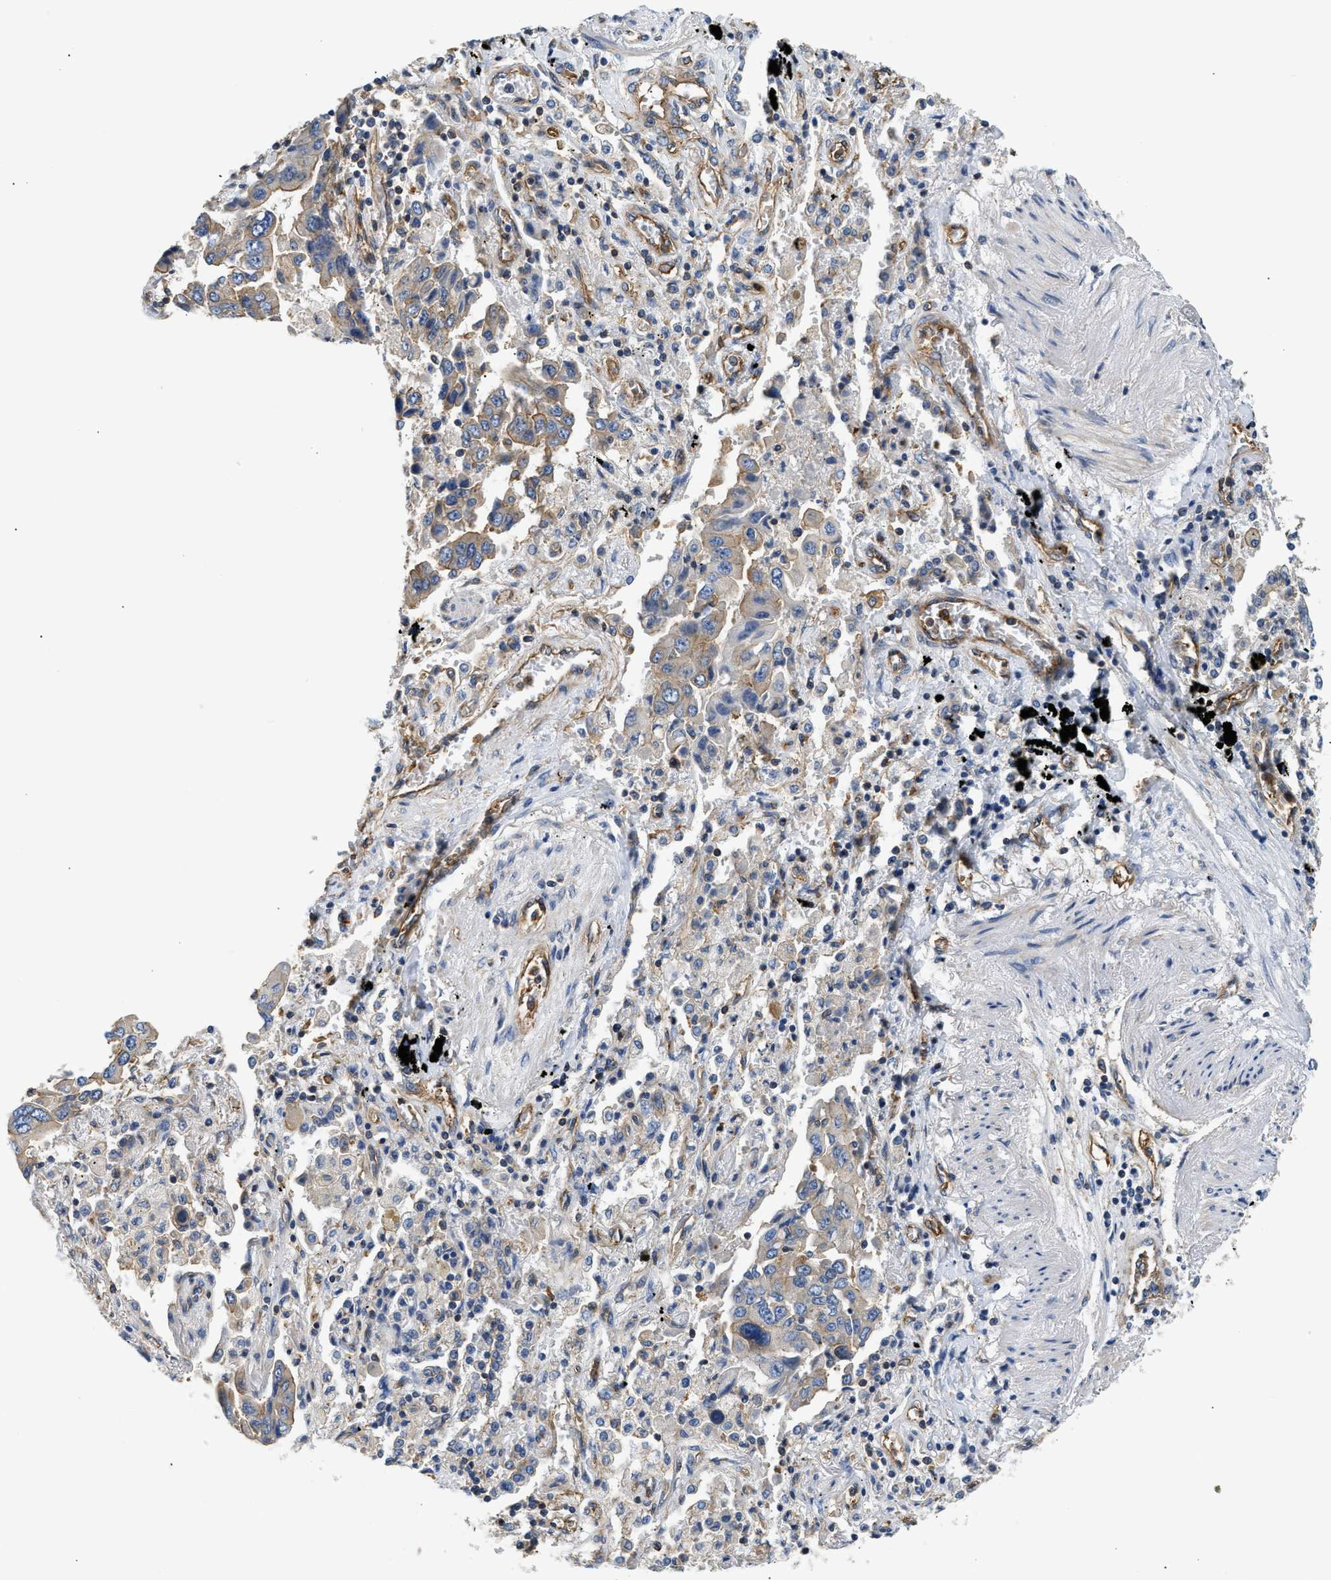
{"staining": {"intensity": "weak", "quantity": "<25%", "location": "cytoplasmic/membranous"}, "tissue": "lung cancer", "cell_type": "Tumor cells", "image_type": "cancer", "snomed": [{"axis": "morphology", "description": "Adenocarcinoma, NOS"}, {"axis": "topography", "description": "Lung"}], "caption": "Immunohistochemistry (IHC) of human lung cancer (adenocarcinoma) shows no staining in tumor cells.", "gene": "SAMD9L", "patient": {"sex": "female", "age": 65}}